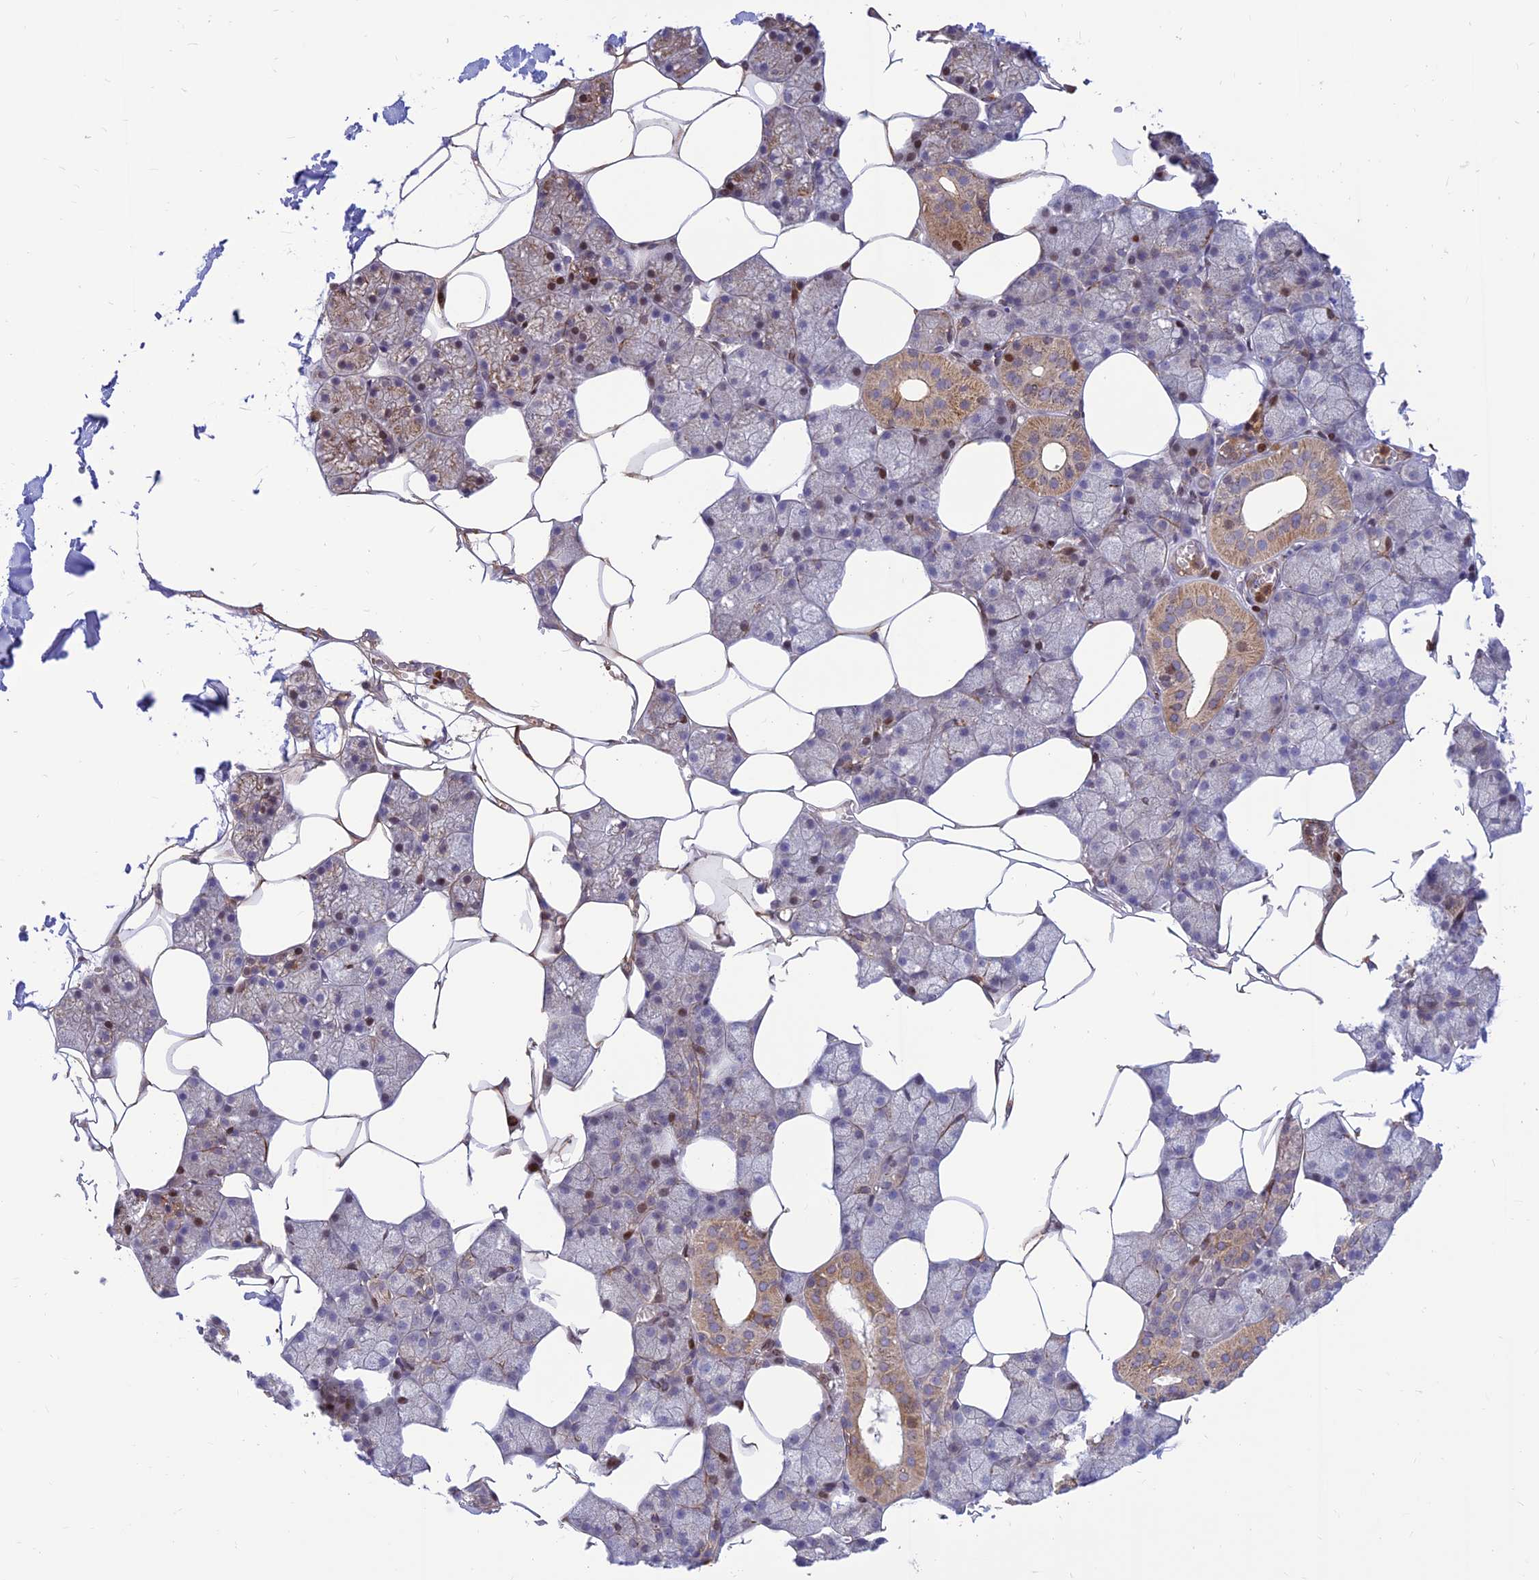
{"staining": {"intensity": "moderate", "quantity": "<25%", "location": "cytoplasmic/membranous,nuclear"}, "tissue": "salivary gland", "cell_type": "Glandular cells", "image_type": "normal", "snomed": [{"axis": "morphology", "description": "Normal tissue, NOS"}, {"axis": "topography", "description": "Salivary gland"}], "caption": "Salivary gland stained with immunohistochemistry displays moderate cytoplasmic/membranous,nuclear expression in approximately <25% of glandular cells. The staining was performed using DAB (3,3'-diaminobenzidine) to visualize the protein expression in brown, while the nuclei were stained in blue with hematoxylin (Magnification: 20x).", "gene": "FAM186B", "patient": {"sex": "male", "age": 62}}